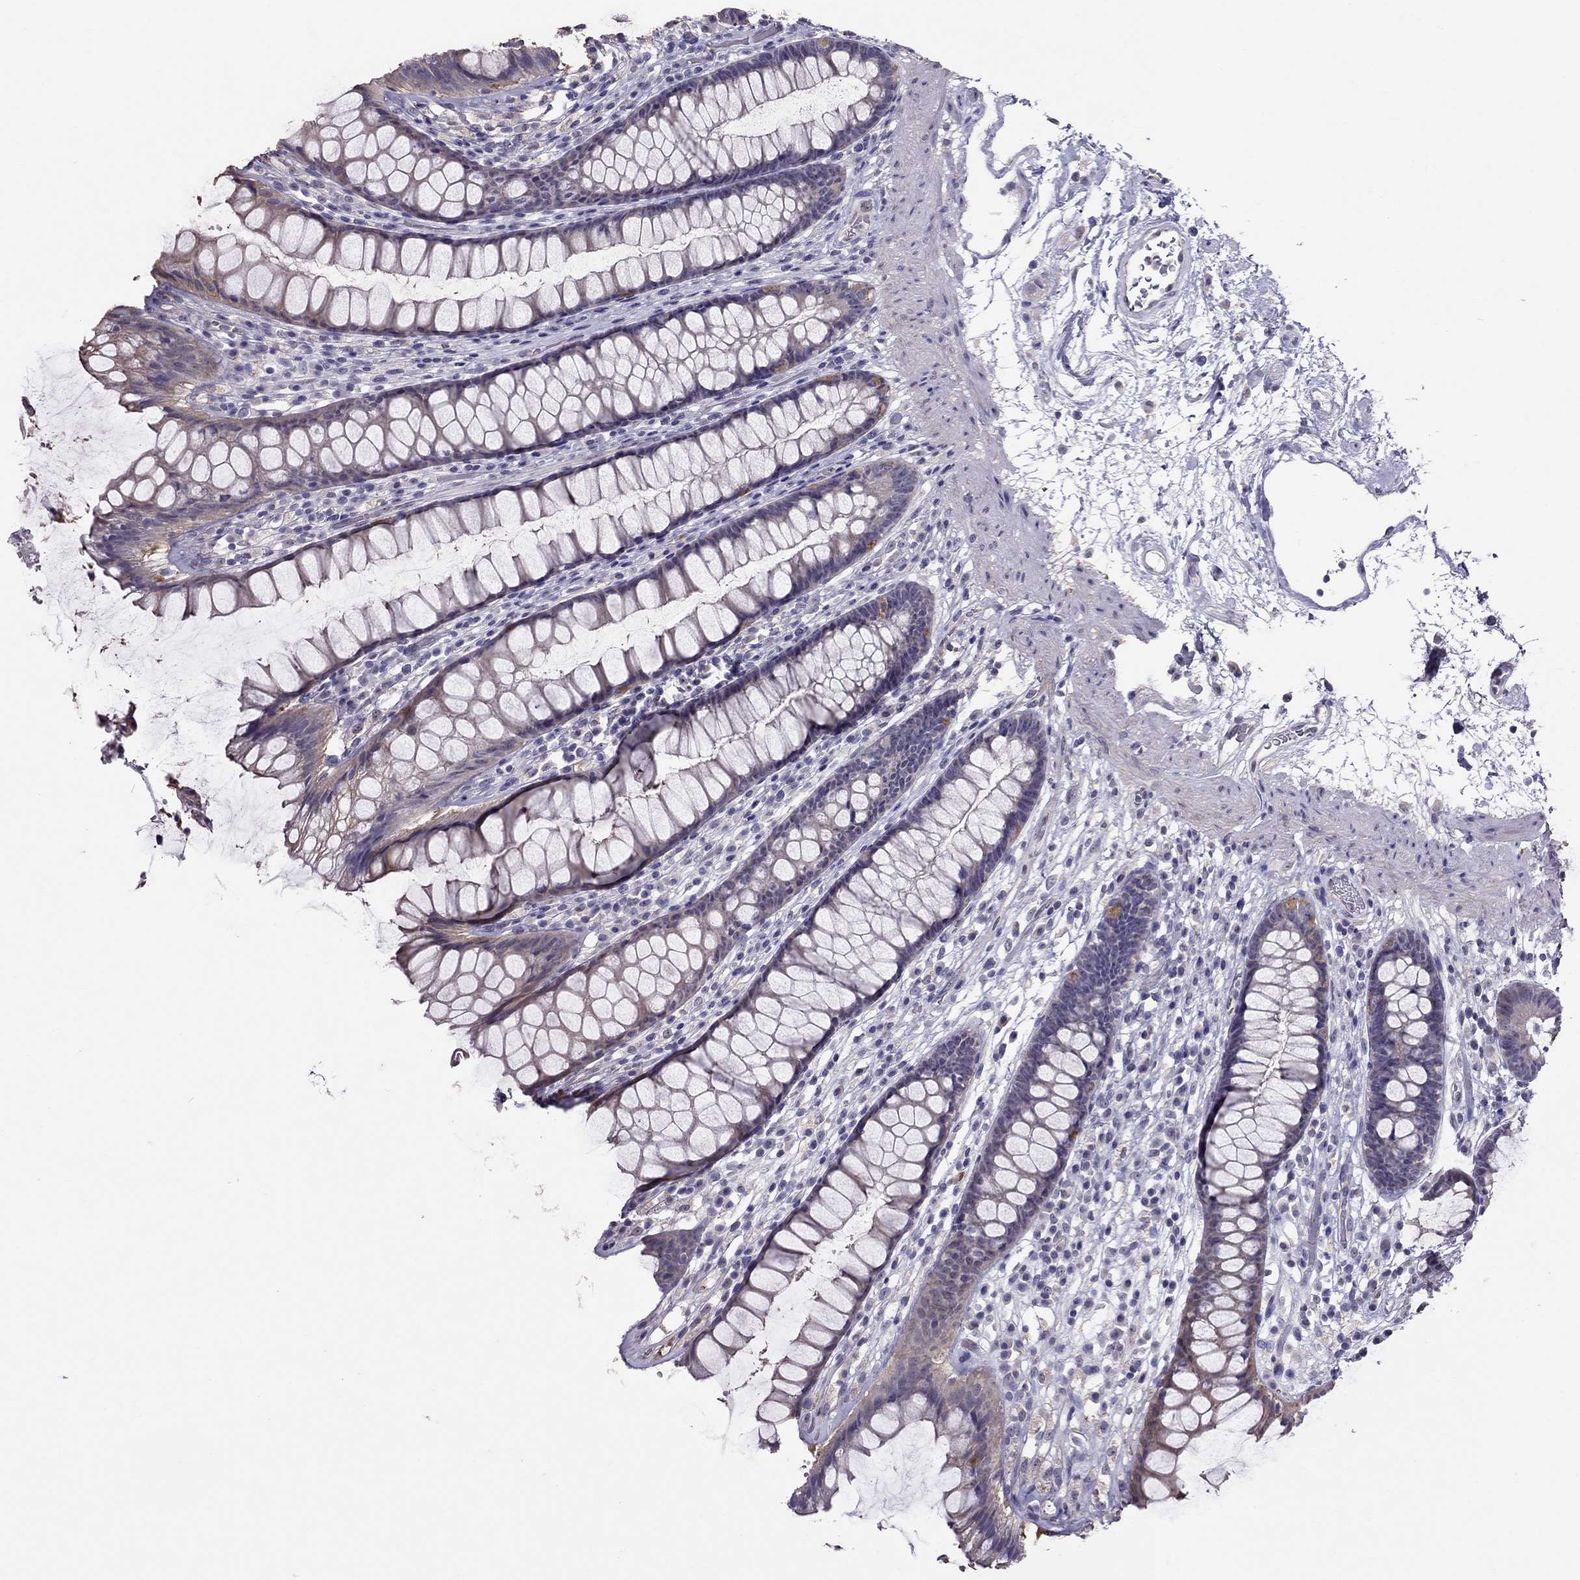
{"staining": {"intensity": "weak", "quantity": "<25%", "location": "cytoplasmic/membranous"}, "tissue": "rectum", "cell_type": "Glandular cells", "image_type": "normal", "snomed": [{"axis": "morphology", "description": "Normal tissue, NOS"}, {"axis": "topography", "description": "Rectum"}], "caption": "Immunohistochemistry (IHC) of unremarkable rectum reveals no positivity in glandular cells. The staining was performed using DAB (3,3'-diaminobenzidine) to visualize the protein expression in brown, while the nuclei were stained in blue with hematoxylin (Magnification: 20x).", "gene": "LRRC46", "patient": {"sex": "male", "age": 72}}